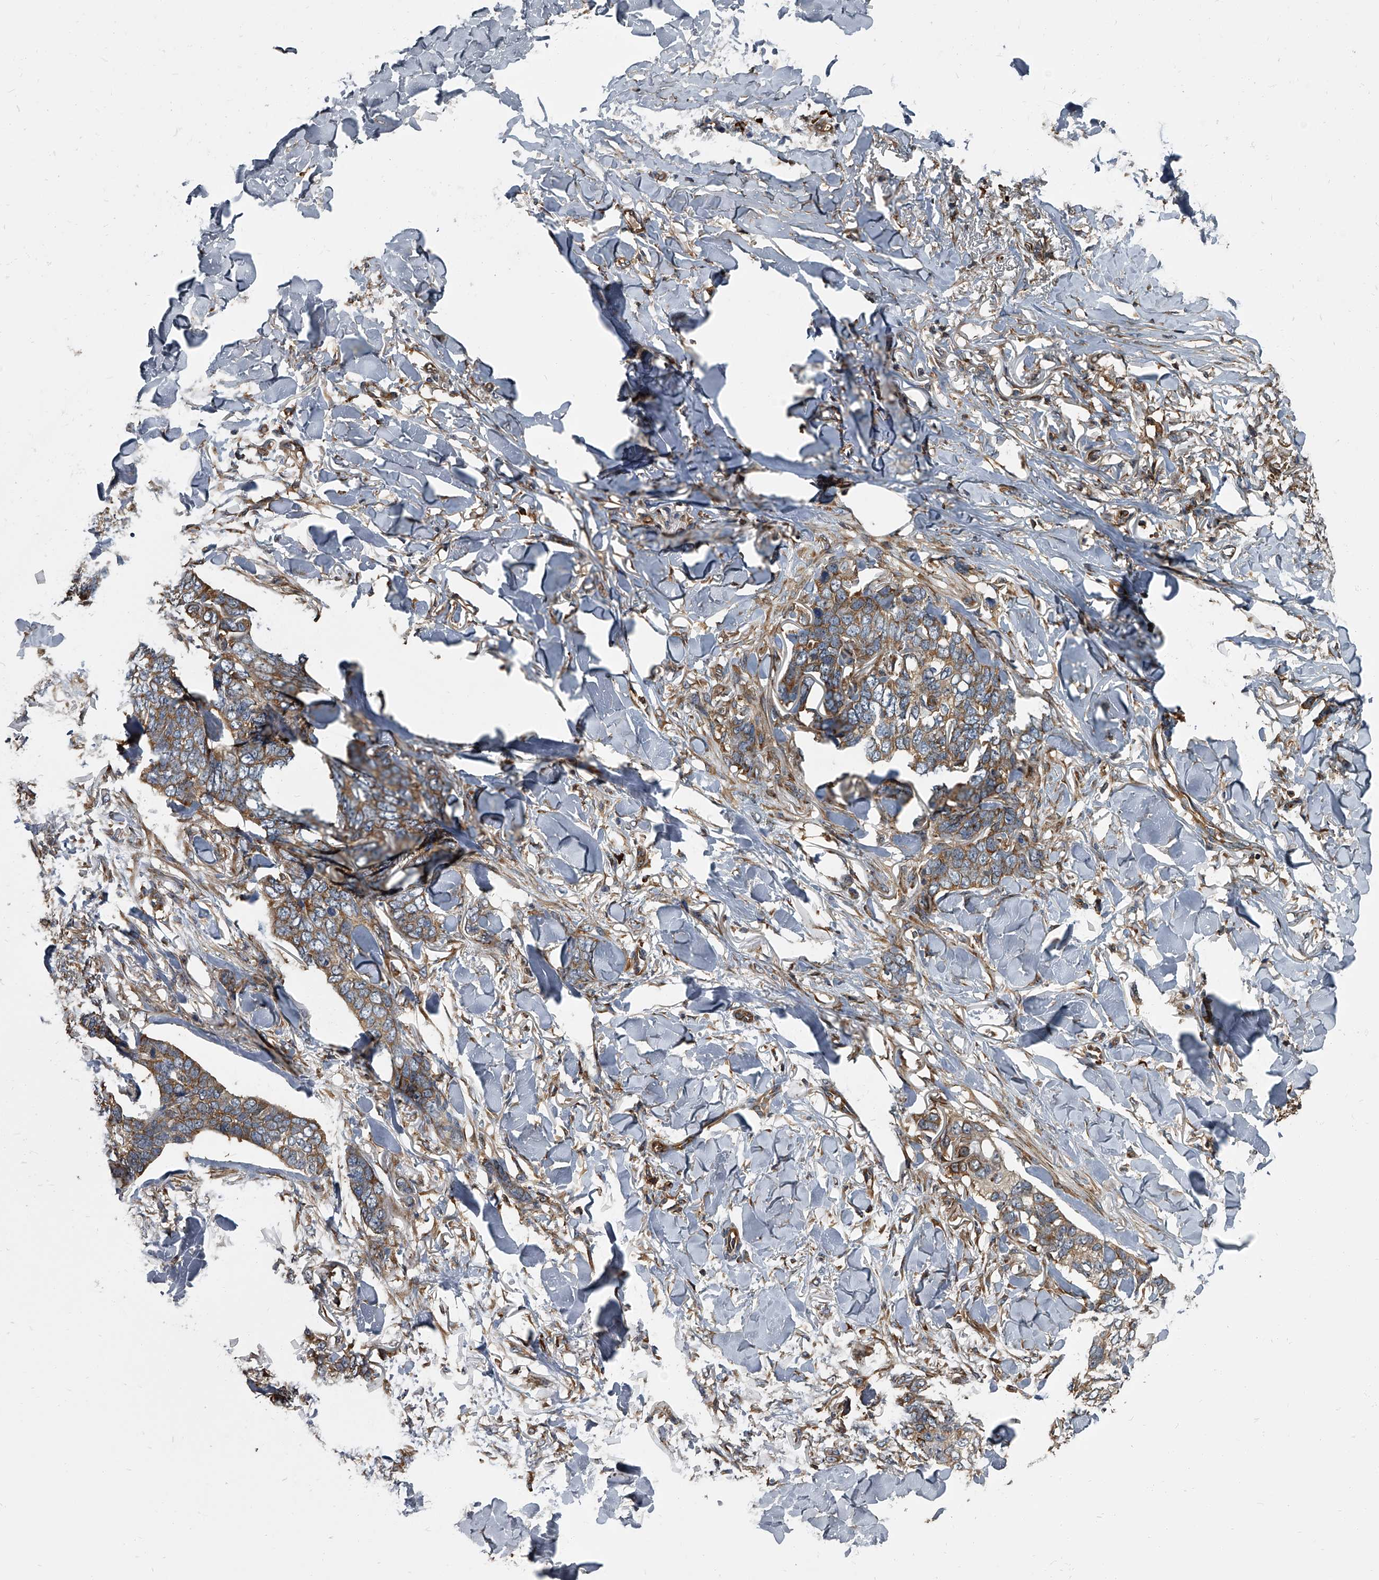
{"staining": {"intensity": "moderate", "quantity": ">75%", "location": "cytoplasmic/membranous"}, "tissue": "skin cancer", "cell_type": "Tumor cells", "image_type": "cancer", "snomed": [{"axis": "morphology", "description": "Normal tissue, NOS"}, {"axis": "morphology", "description": "Basal cell carcinoma"}, {"axis": "topography", "description": "Skin"}], "caption": "Moderate cytoplasmic/membranous positivity is present in about >75% of tumor cells in skin basal cell carcinoma.", "gene": "CDV3", "patient": {"sex": "male", "age": 77}}